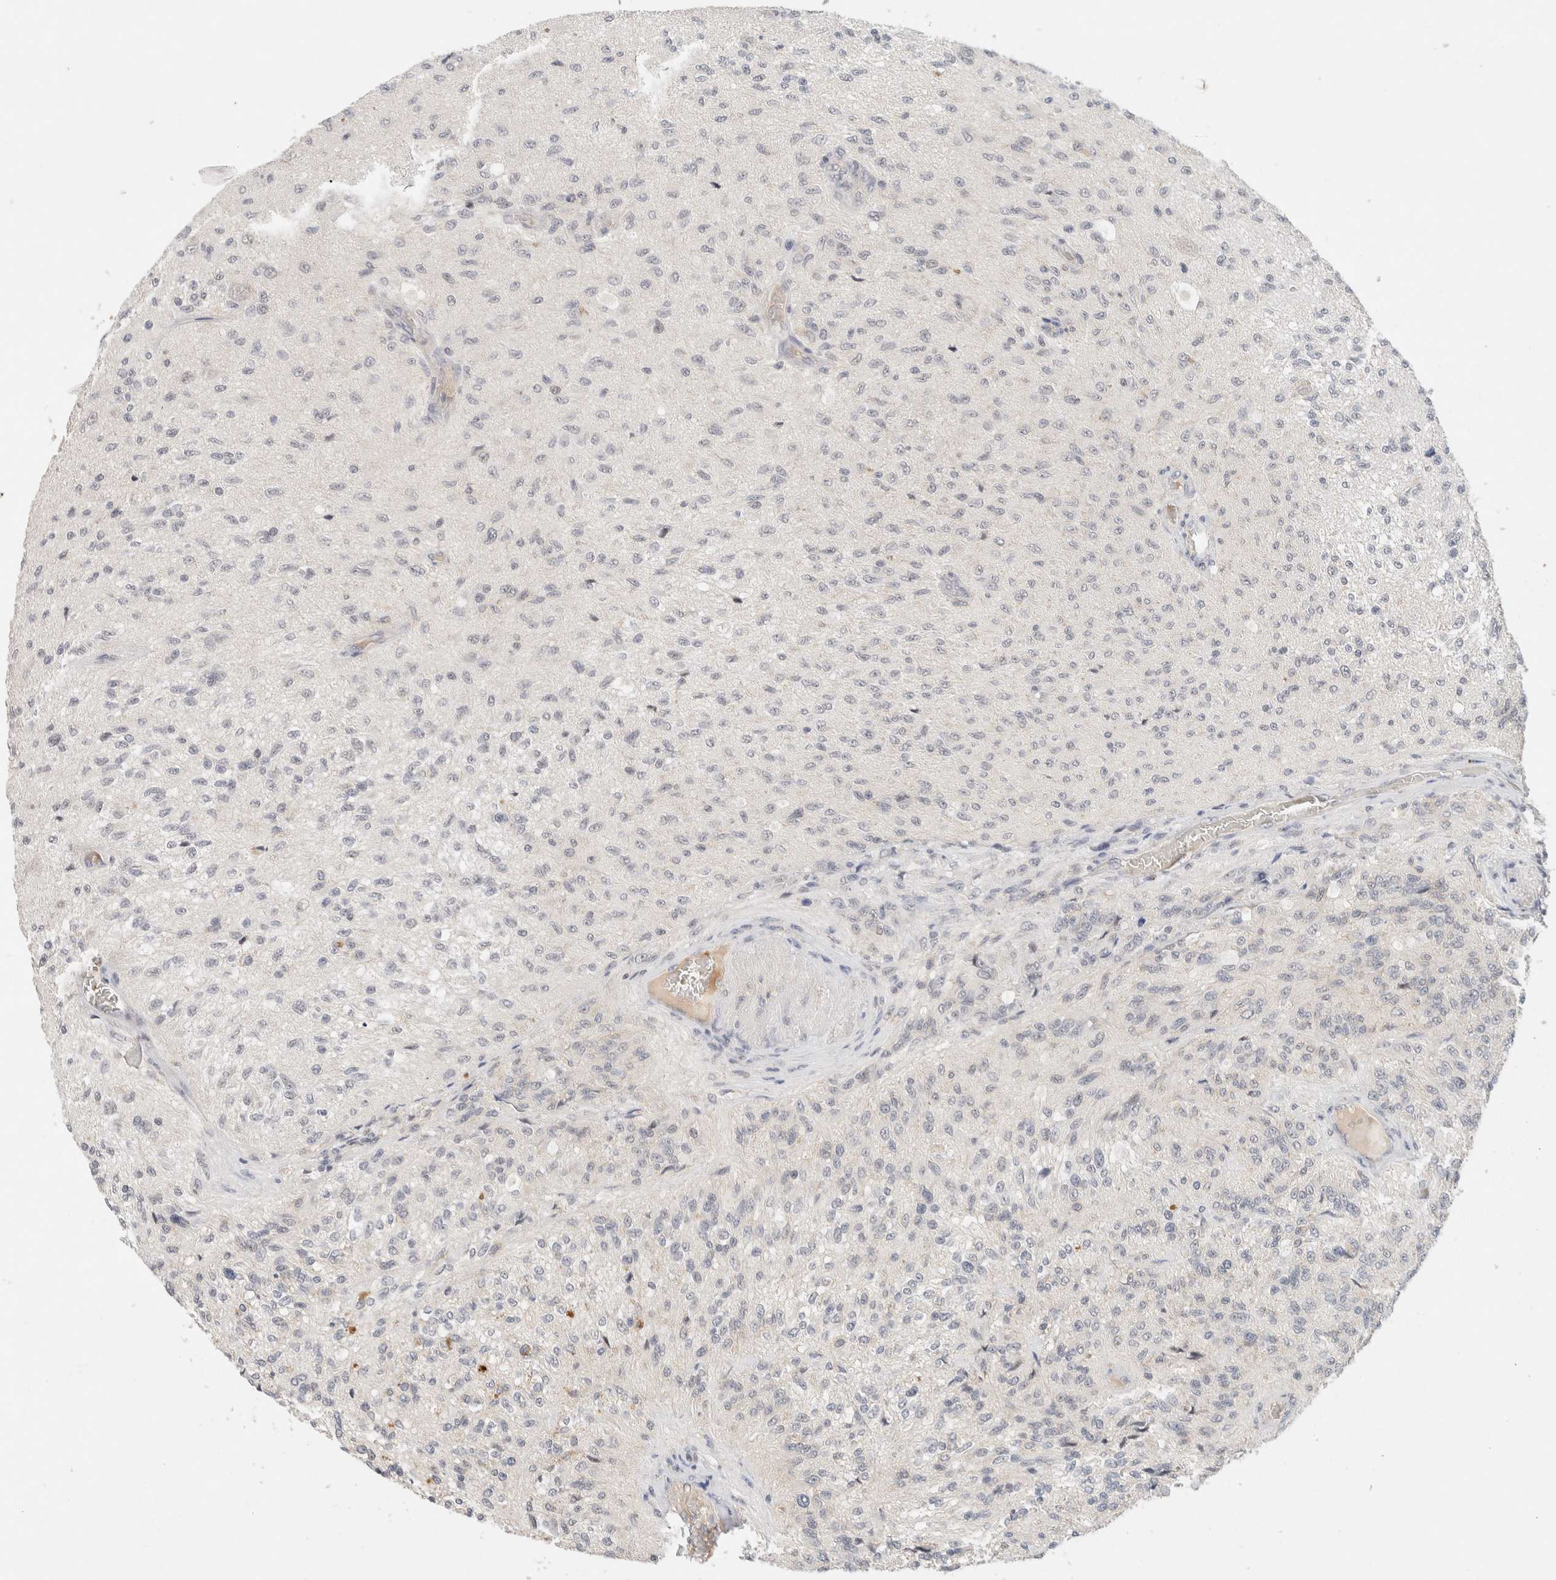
{"staining": {"intensity": "negative", "quantity": "none", "location": "none"}, "tissue": "glioma", "cell_type": "Tumor cells", "image_type": "cancer", "snomed": [{"axis": "morphology", "description": "Normal tissue, NOS"}, {"axis": "morphology", "description": "Glioma, malignant, High grade"}, {"axis": "topography", "description": "Cerebral cortex"}], "caption": "This is a photomicrograph of immunohistochemistry staining of glioma, which shows no expression in tumor cells. (Brightfield microscopy of DAB immunohistochemistry at high magnification).", "gene": "MRM3", "patient": {"sex": "male", "age": 77}}